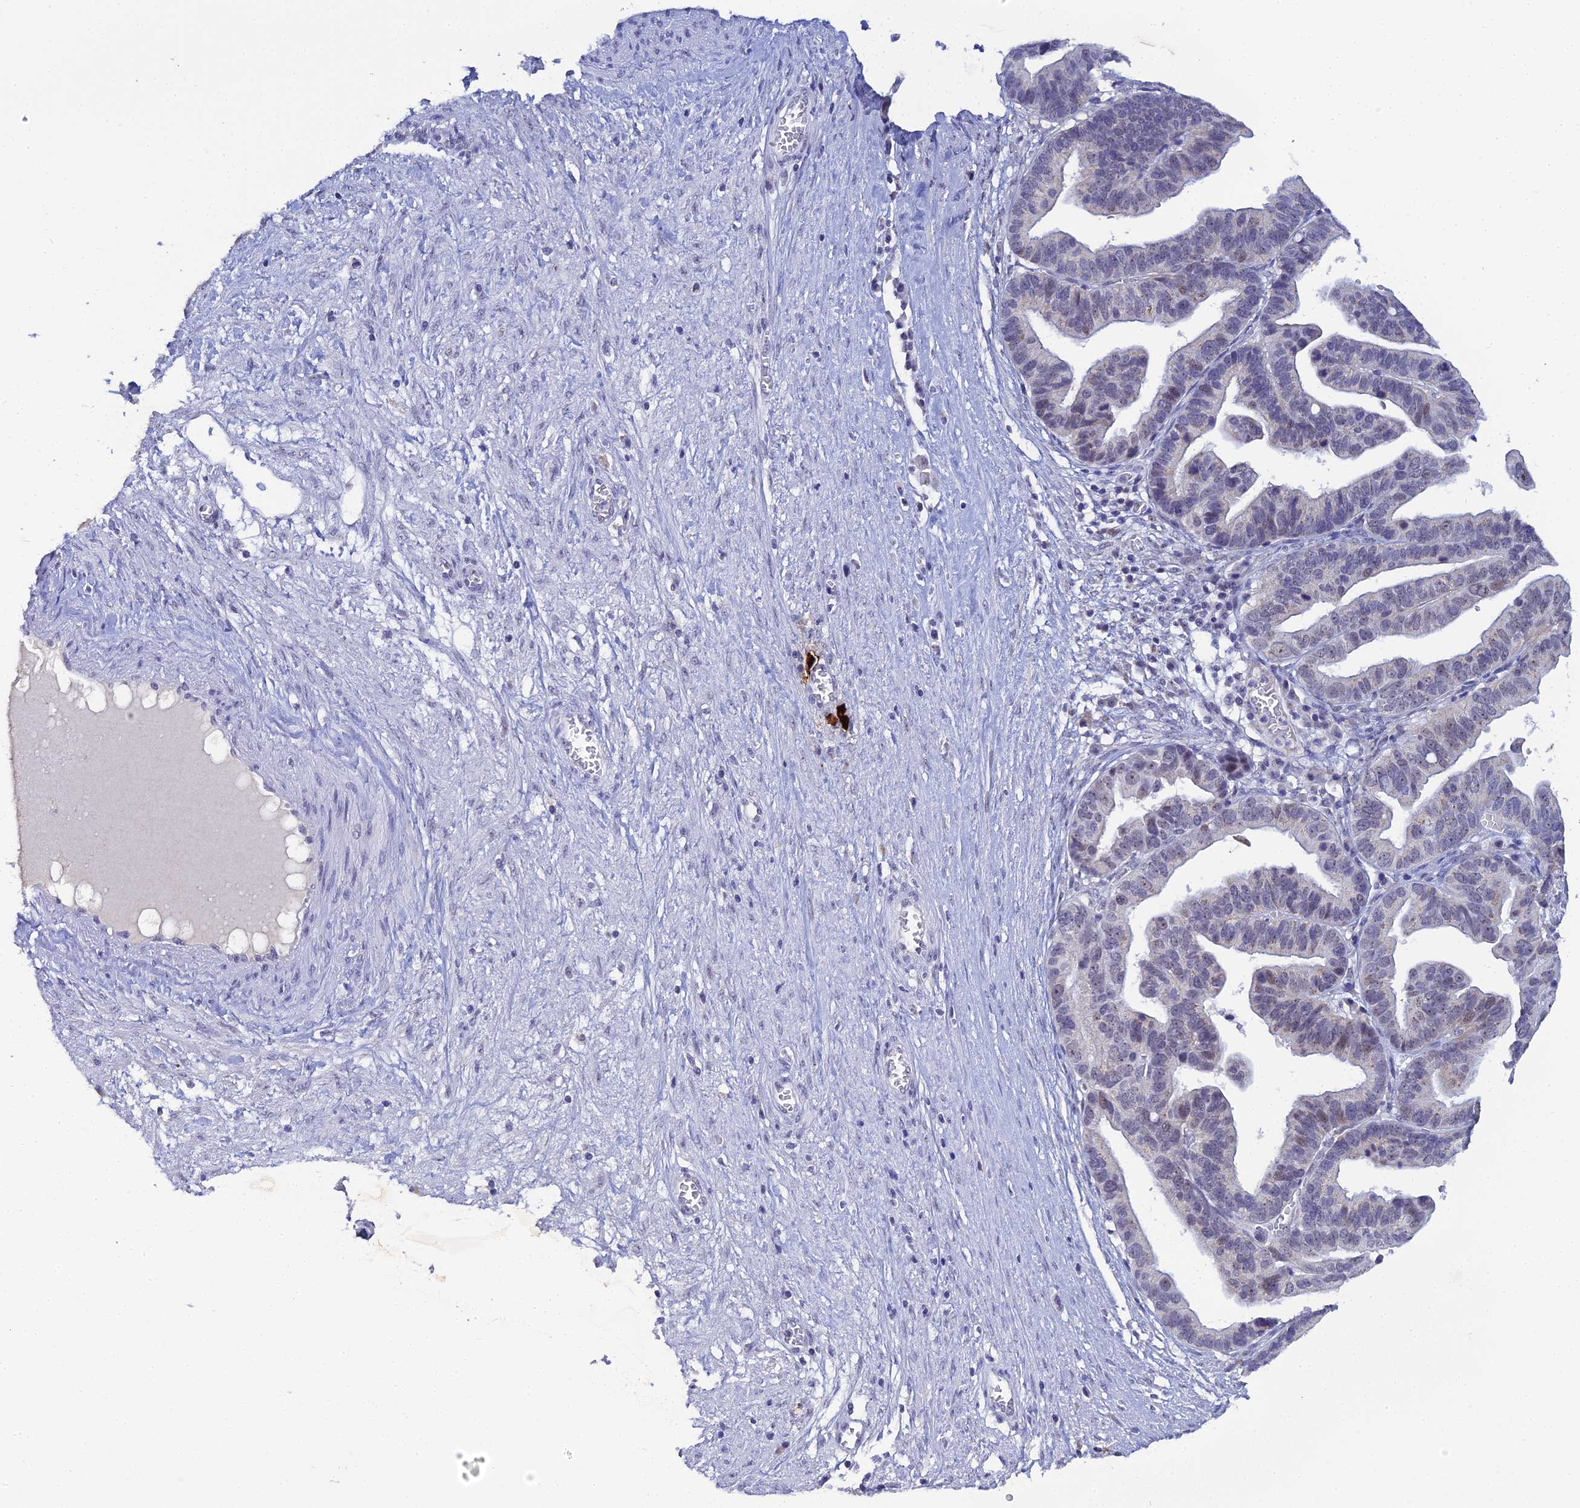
{"staining": {"intensity": "weak", "quantity": "<25%", "location": "nuclear"}, "tissue": "ovarian cancer", "cell_type": "Tumor cells", "image_type": "cancer", "snomed": [{"axis": "morphology", "description": "Cystadenocarcinoma, serous, NOS"}, {"axis": "topography", "description": "Ovary"}], "caption": "The image exhibits no significant staining in tumor cells of ovarian serous cystadenocarcinoma. Brightfield microscopy of immunohistochemistry (IHC) stained with DAB (3,3'-diaminobenzidine) (brown) and hematoxylin (blue), captured at high magnification.", "gene": "PLPP4", "patient": {"sex": "female", "age": 56}}